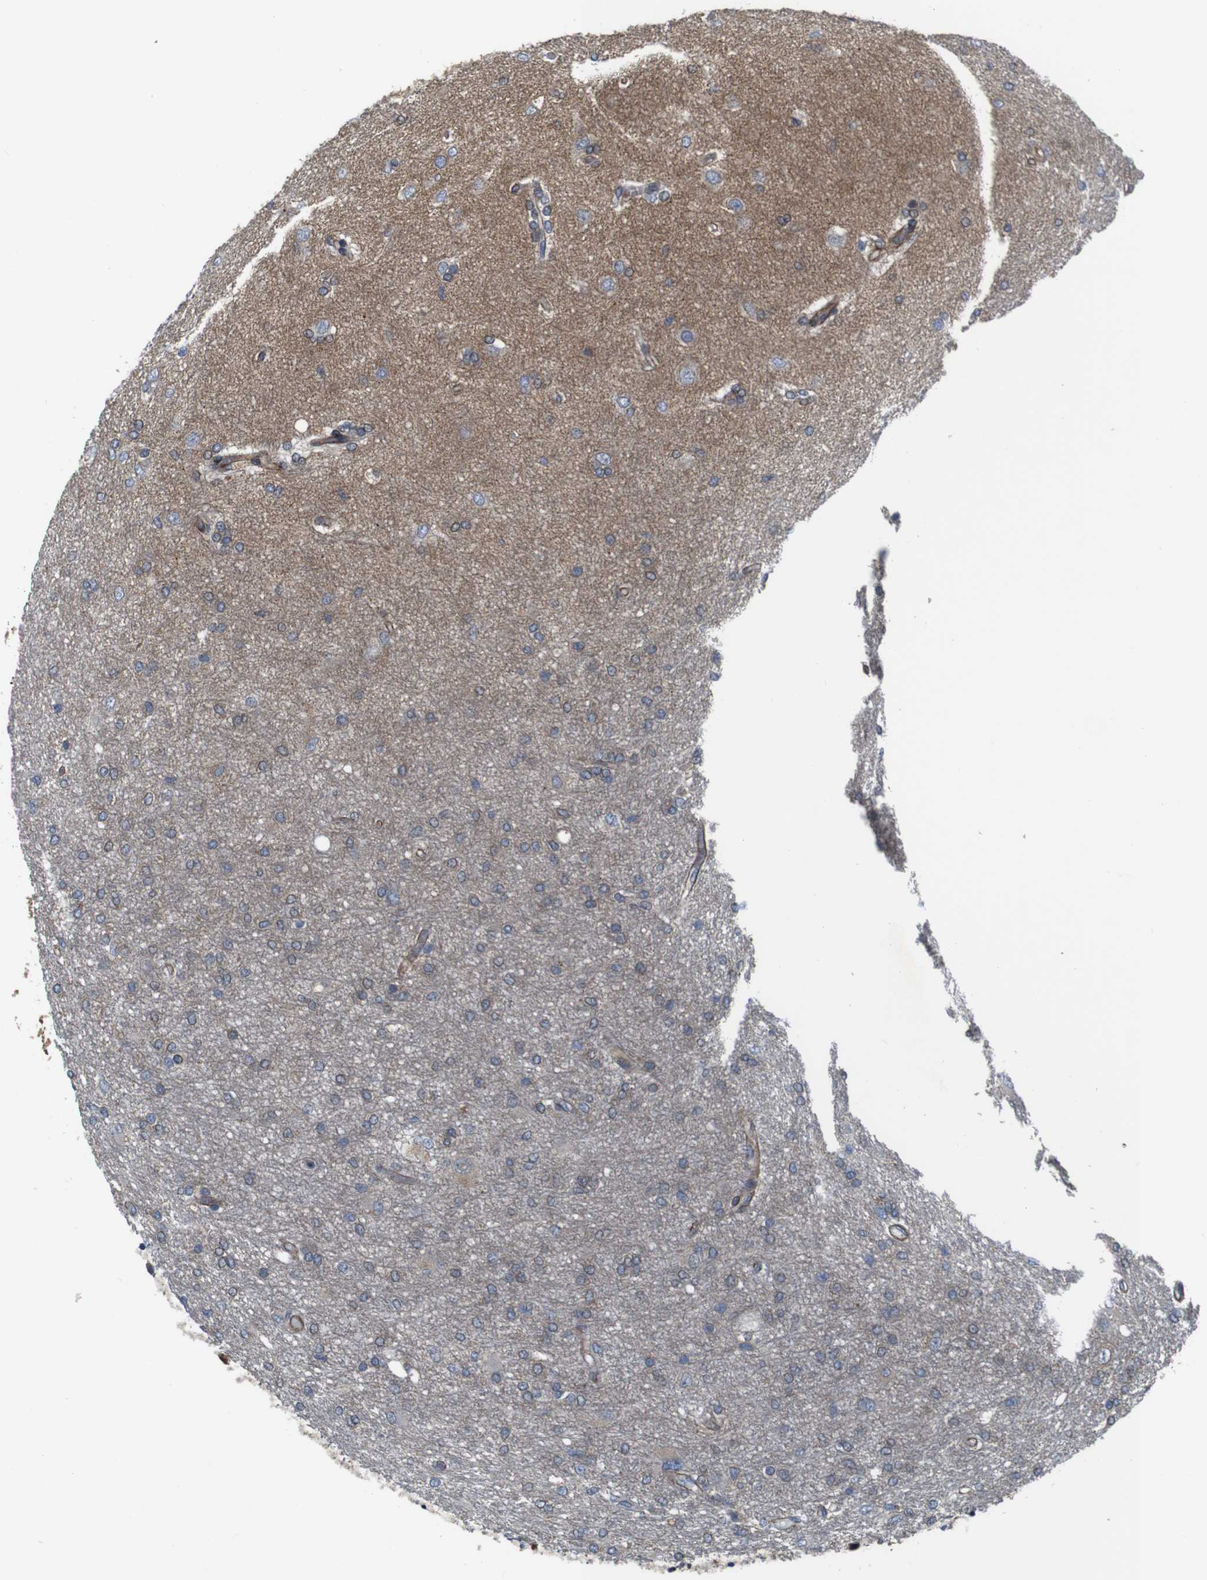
{"staining": {"intensity": "weak", "quantity": "25%-75%", "location": "cytoplasmic/membranous"}, "tissue": "glioma", "cell_type": "Tumor cells", "image_type": "cancer", "snomed": [{"axis": "morphology", "description": "Glioma, malignant, High grade"}, {"axis": "topography", "description": "Brain"}], "caption": "The photomicrograph displays staining of high-grade glioma (malignant), revealing weak cytoplasmic/membranous protein positivity (brown color) within tumor cells.", "gene": "GGT7", "patient": {"sex": "female", "age": 59}}